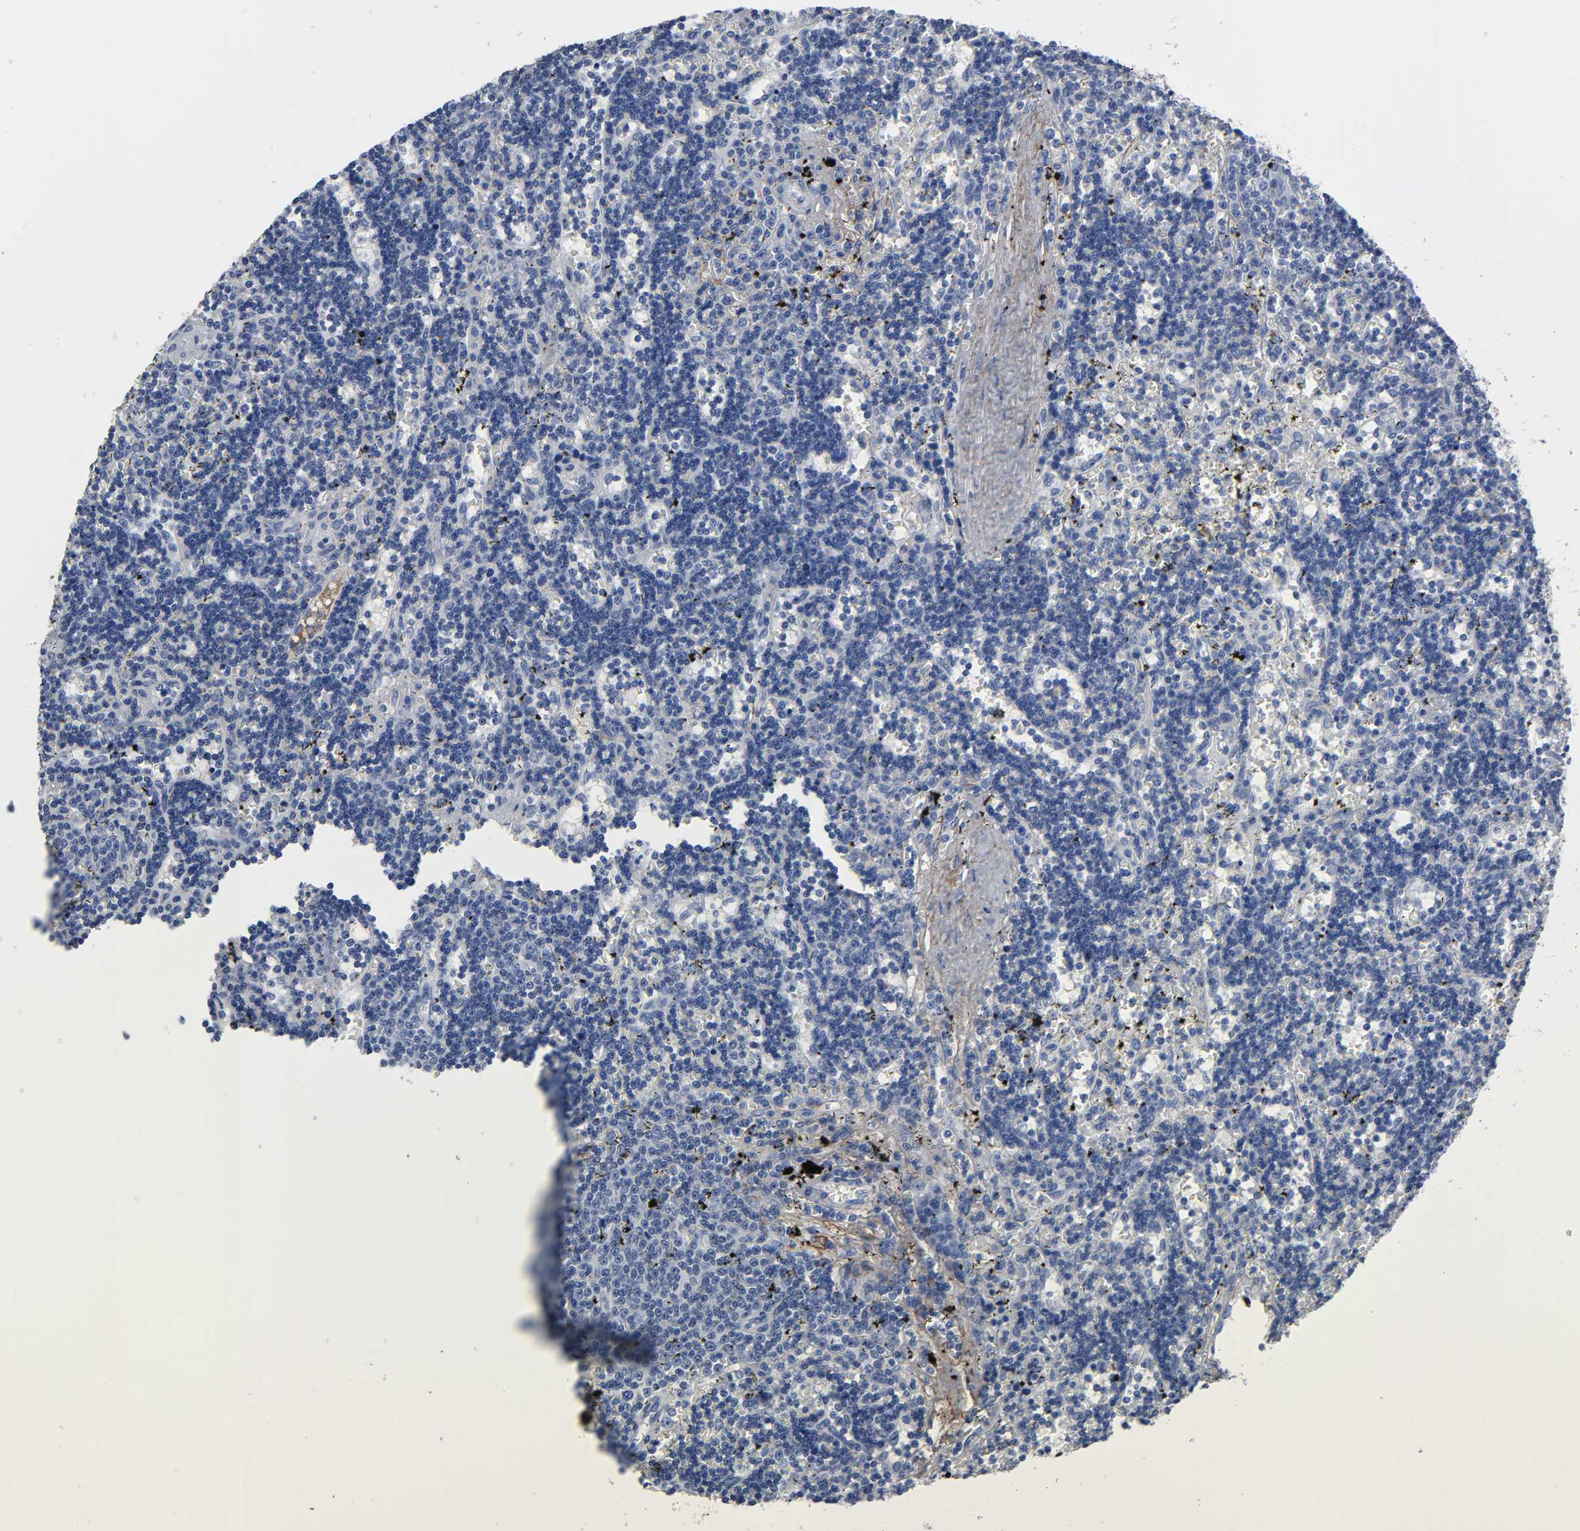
{"staining": {"intensity": "negative", "quantity": "none", "location": "none"}, "tissue": "lymphoma", "cell_type": "Tumor cells", "image_type": "cancer", "snomed": [{"axis": "morphology", "description": "Malignant lymphoma, non-Hodgkin's type, Low grade"}, {"axis": "topography", "description": "Spleen"}], "caption": "A micrograph of lymphoma stained for a protein reveals no brown staining in tumor cells. The staining is performed using DAB brown chromogen with nuclei counter-stained in using hematoxylin.", "gene": "FBLN1", "patient": {"sex": "male", "age": 60}}